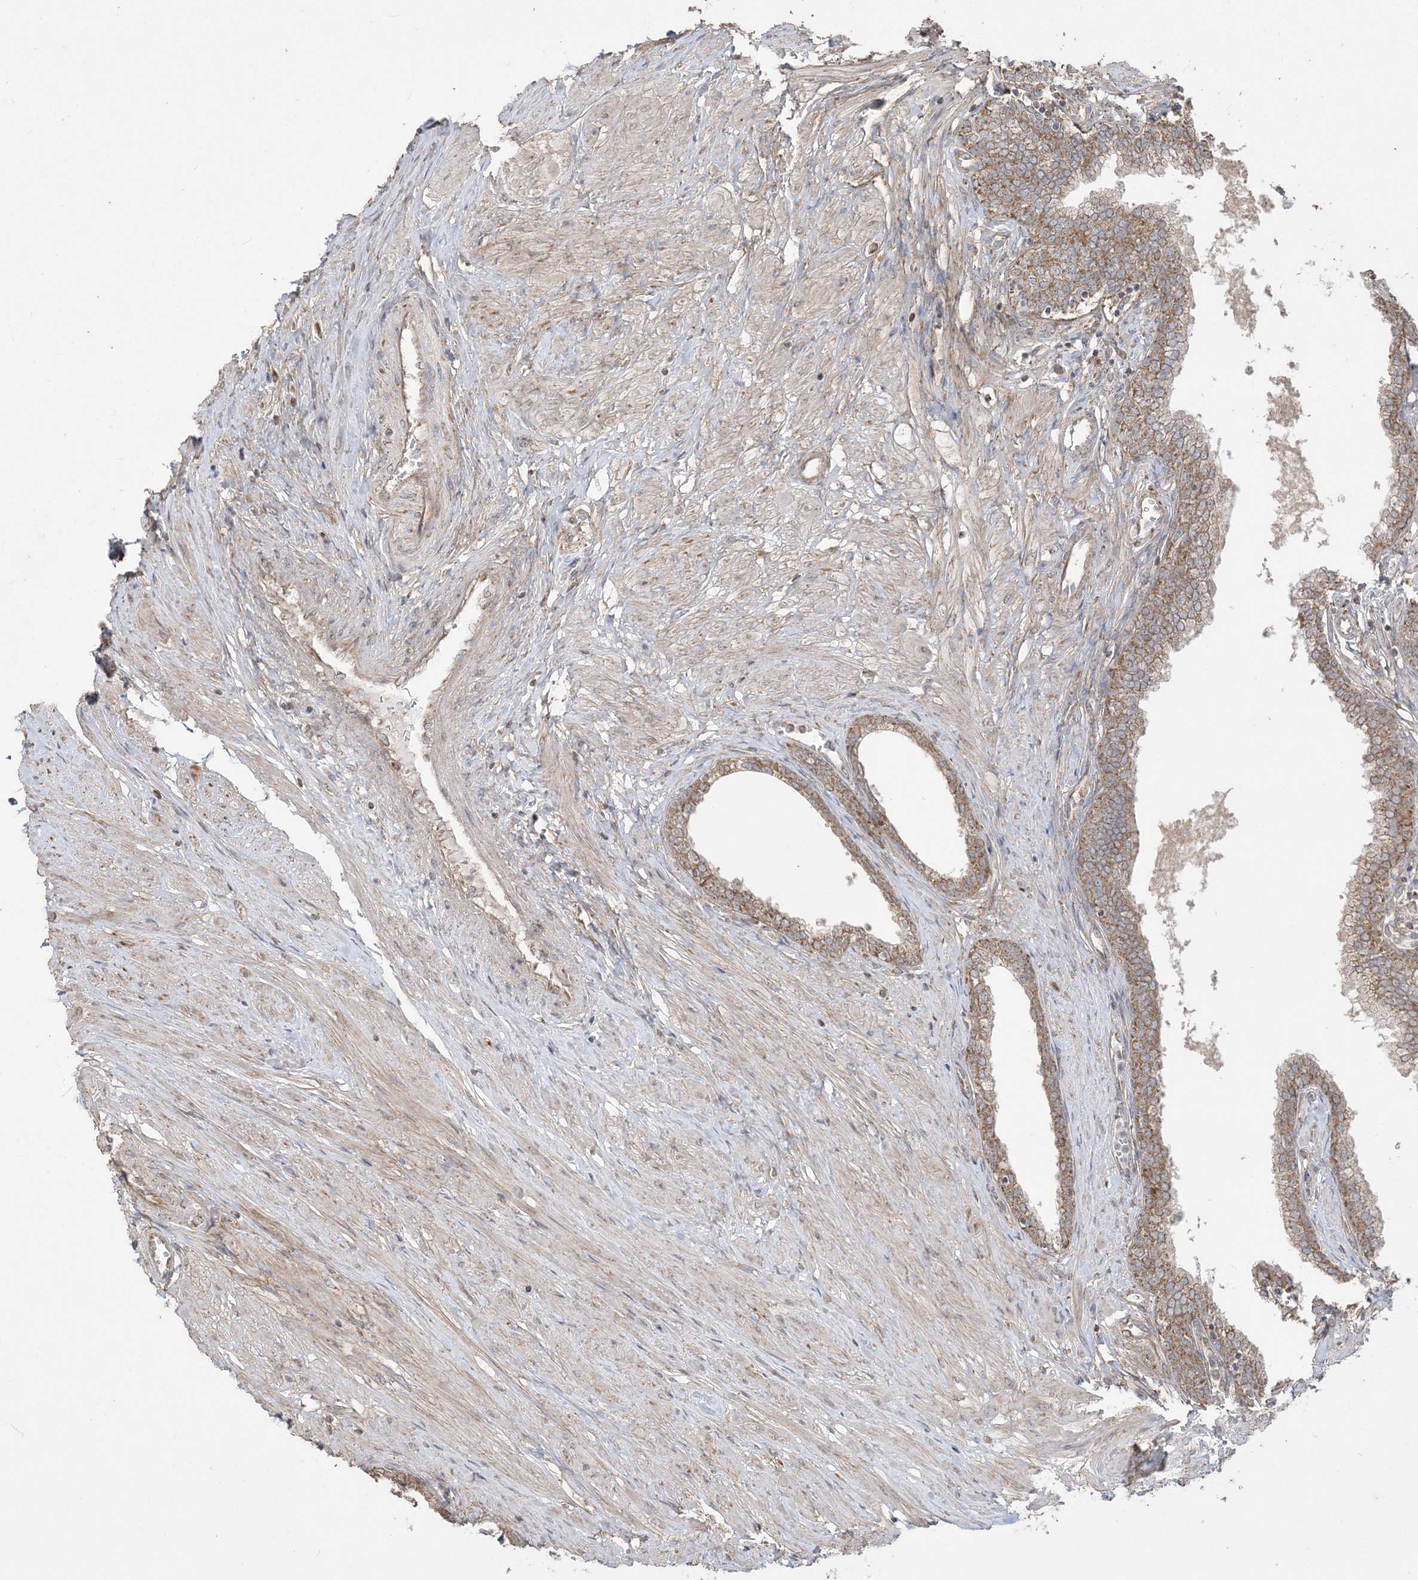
{"staining": {"intensity": "strong", "quantity": ">75%", "location": "cytoplasmic/membranous"}, "tissue": "prostate", "cell_type": "Glandular cells", "image_type": "normal", "snomed": [{"axis": "morphology", "description": "Normal tissue, NOS"}, {"axis": "morphology", "description": "Urothelial carcinoma, Low grade"}, {"axis": "topography", "description": "Urinary bladder"}, {"axis": "topography", "description": "Prostate"}], "caption": "A brown stain shows strong cytoplasmic/membranous positivity of a protein in glandular cells of benign prostate. The staining is performed using DAB brown chromogen to label protein expression. The nuclei are counter-stained blue using hematoxylin.", "gene": "SIRT3", "patient": {"sex": "male", "age": 60}}